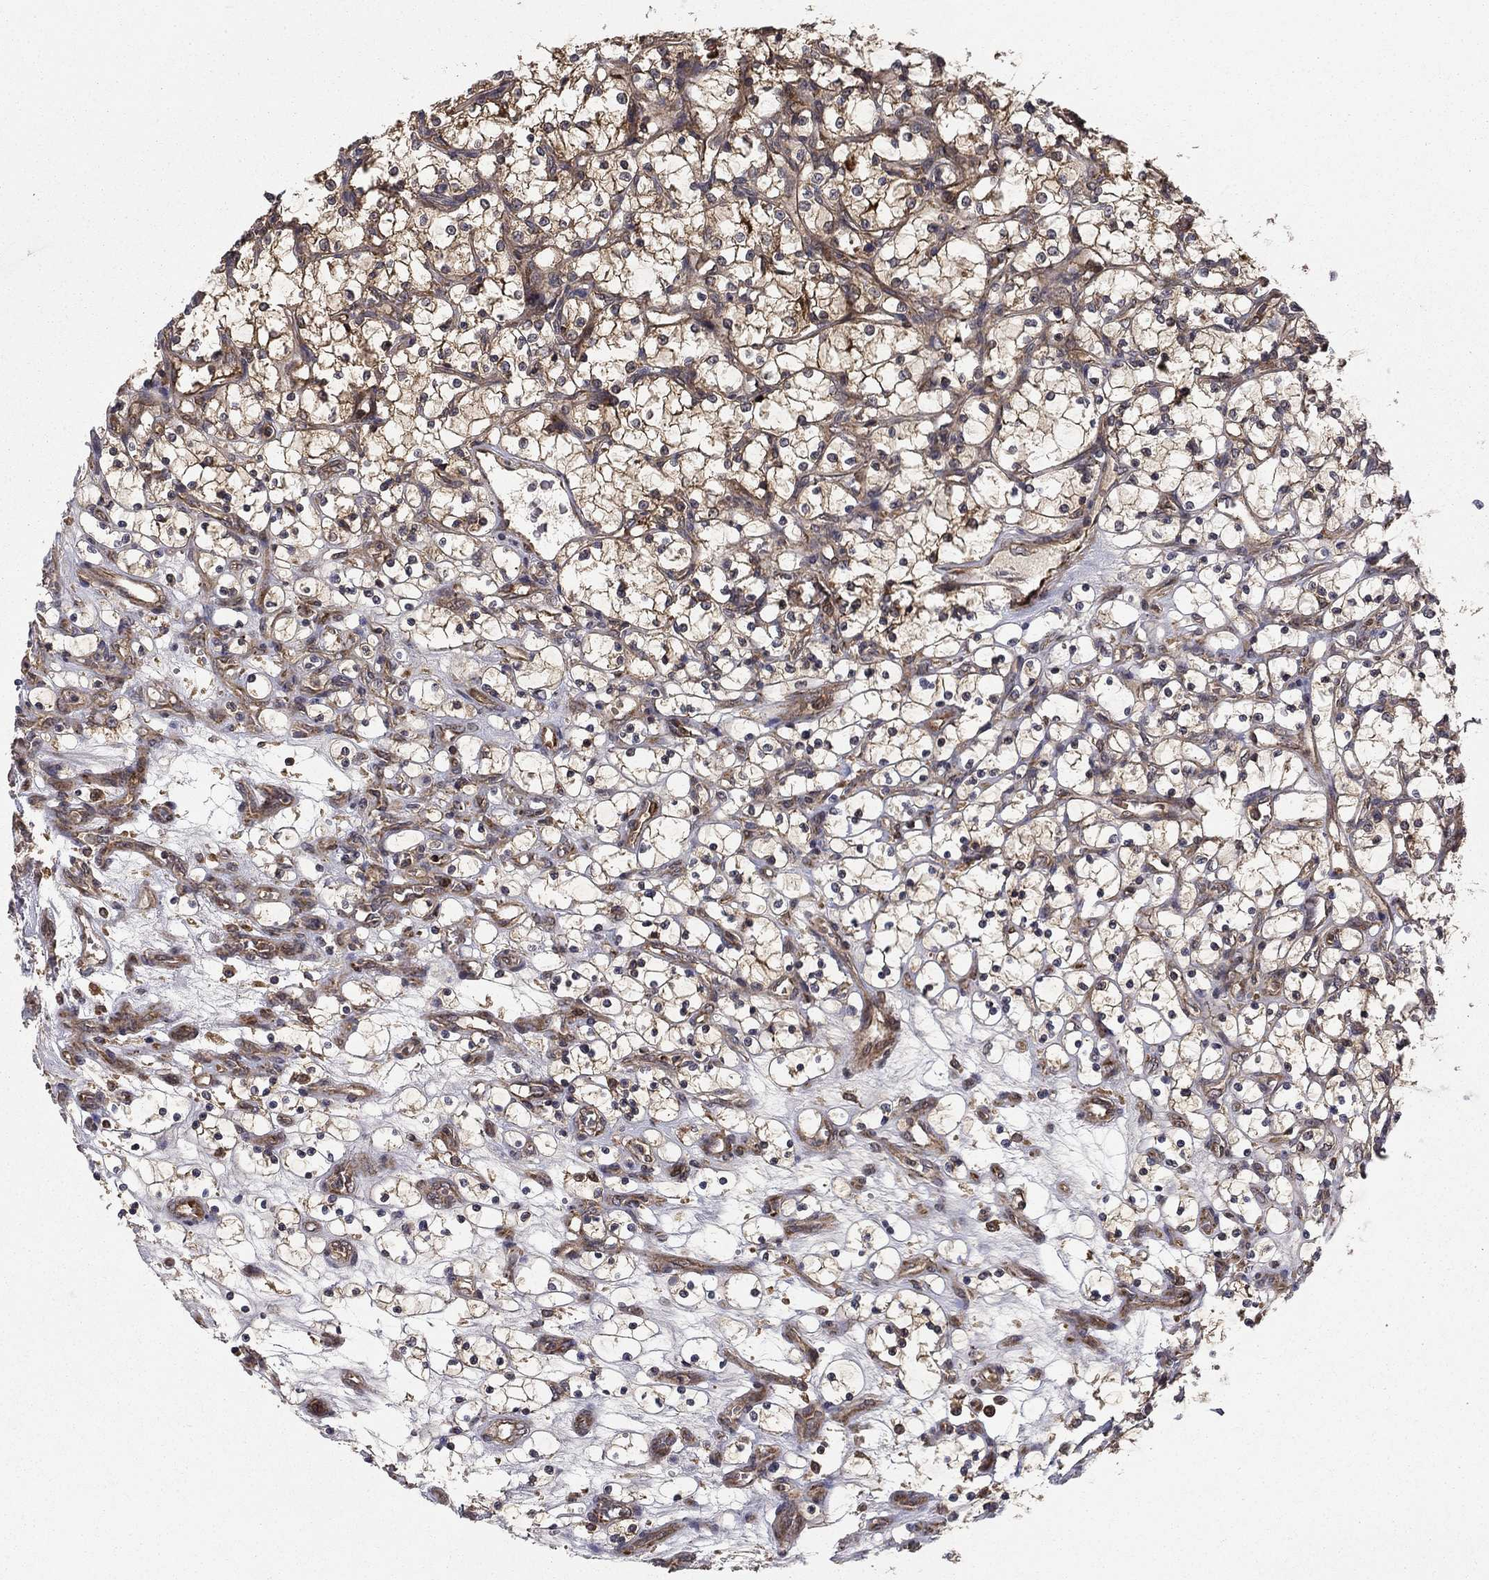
{"staining": {"intensity": "moderate", "quantity": "25%-75%", "location": "cytoplasmic/membranous"}, "tissue": "renal cancer", "cell_type": "Tumor cells", "image_type": "cancer", "snomed": [{"axis": "morphology", "description": "Adenocarcinoma, NOS"}, {"axis": "topography", "description": "Kidney"}], "caption": "A brown stain labels moderate cytoplasmic/membranous positivity of a protein in renal cancer (adenocarcinoma) tumor cells. (DAB (3,3'-diaminobenzidine) = brown stain, brightfield microscopy at high magnification).", "gene": "BABAM2", "patient": {"sex": "female", "age": 69}}